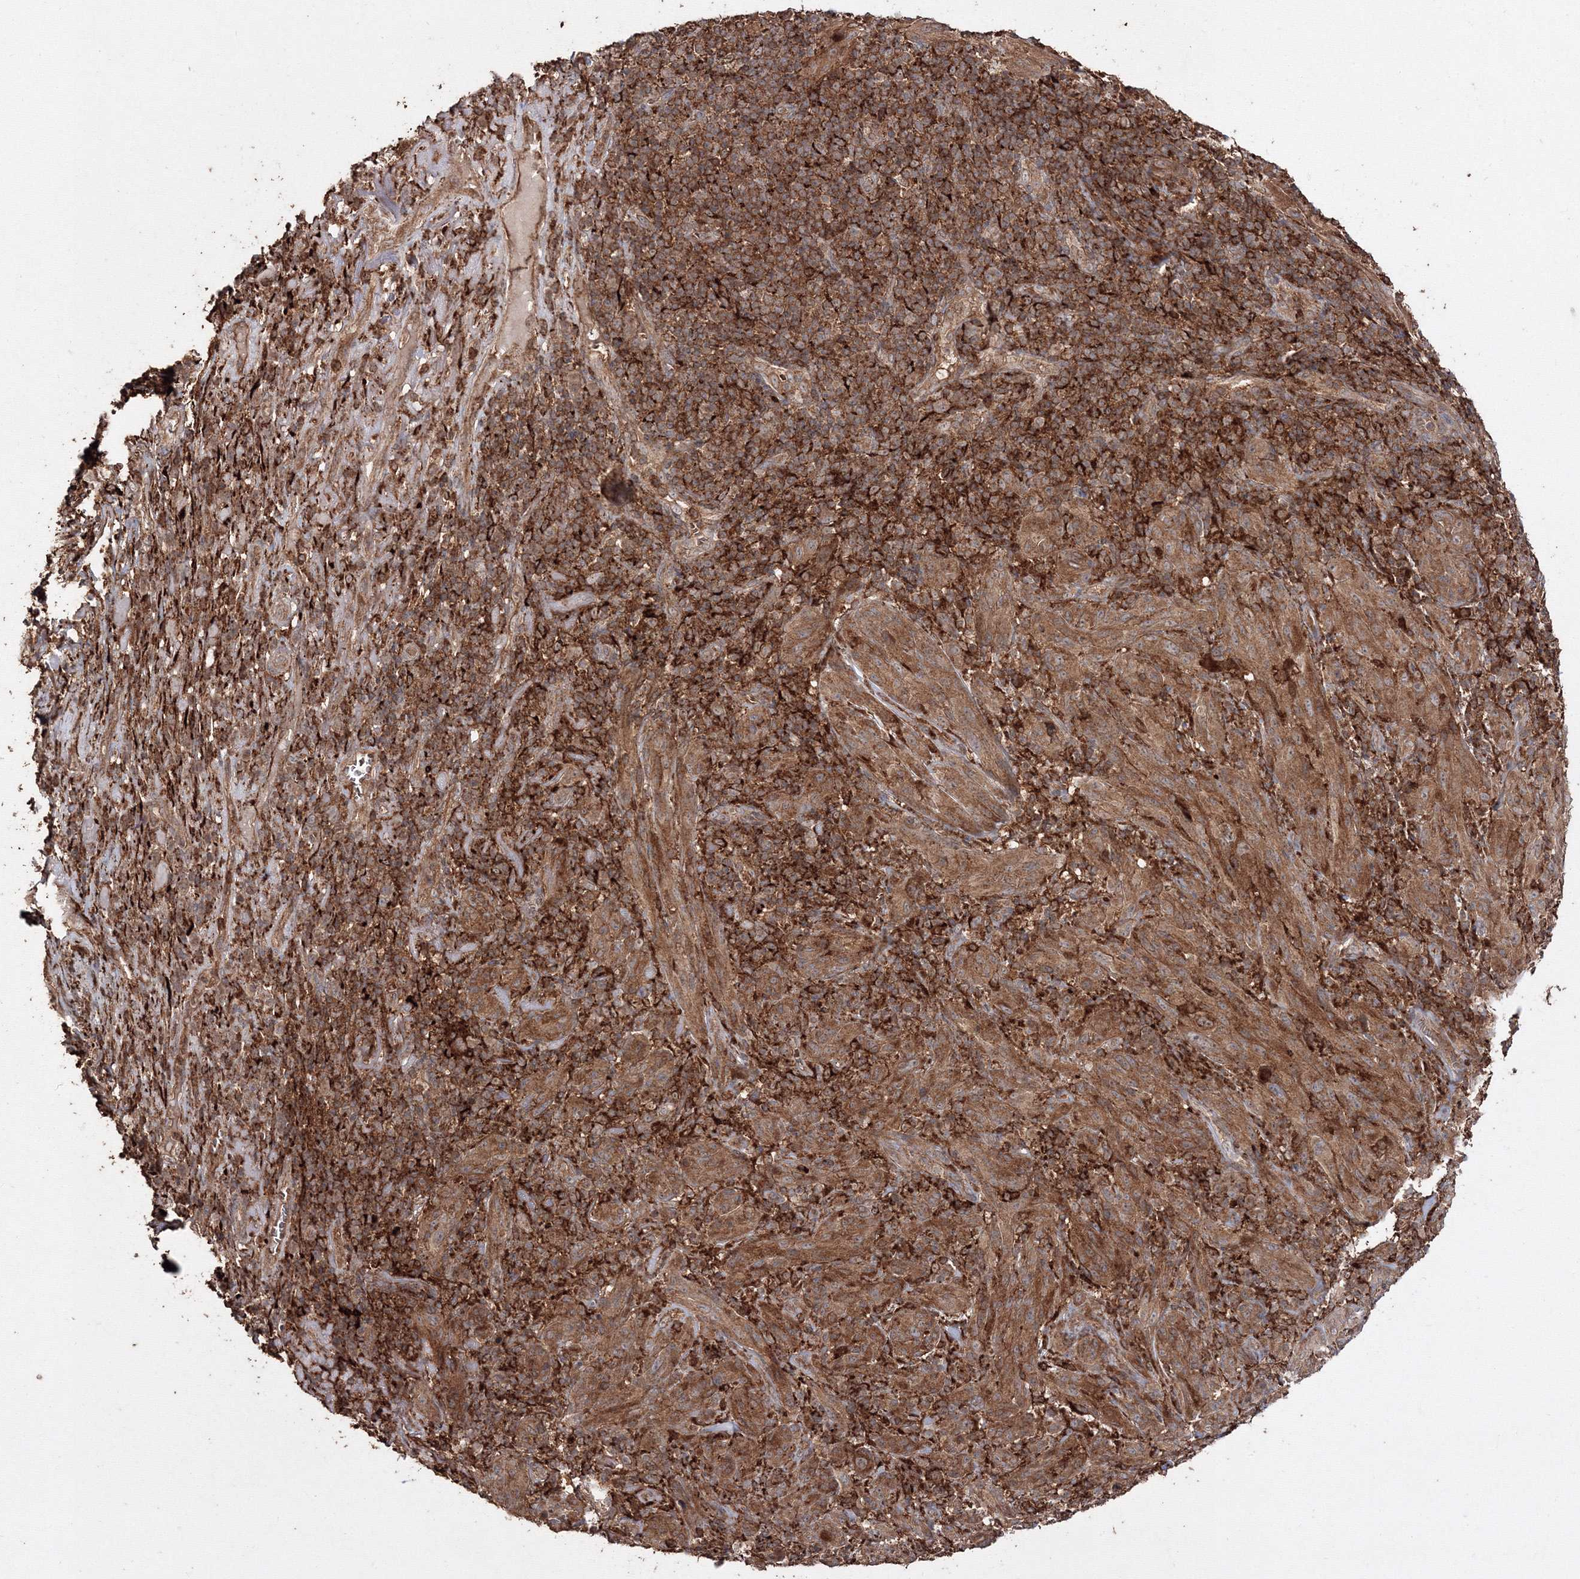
{"staining": {"intensity": "strong", "quantity": ">75%", "location": "cytoplasmic/membranous"}, "tissue": "melanoma", "cell_type": "Tumor cells", "image_type": "cancer", "snomed": [{"axis": "morphology", "description": "Malignant melanoma, NOS"}, {"axis": "topography", "description": "Skin of head"}], "caption": "Immunohistochemical staining of melanoma displays high levels of strong cytoplasmic/membranous protein positivity in about >75% of tumor cells.", "gene": "DDO", "patient": {"sex": "male", "age": 96}}